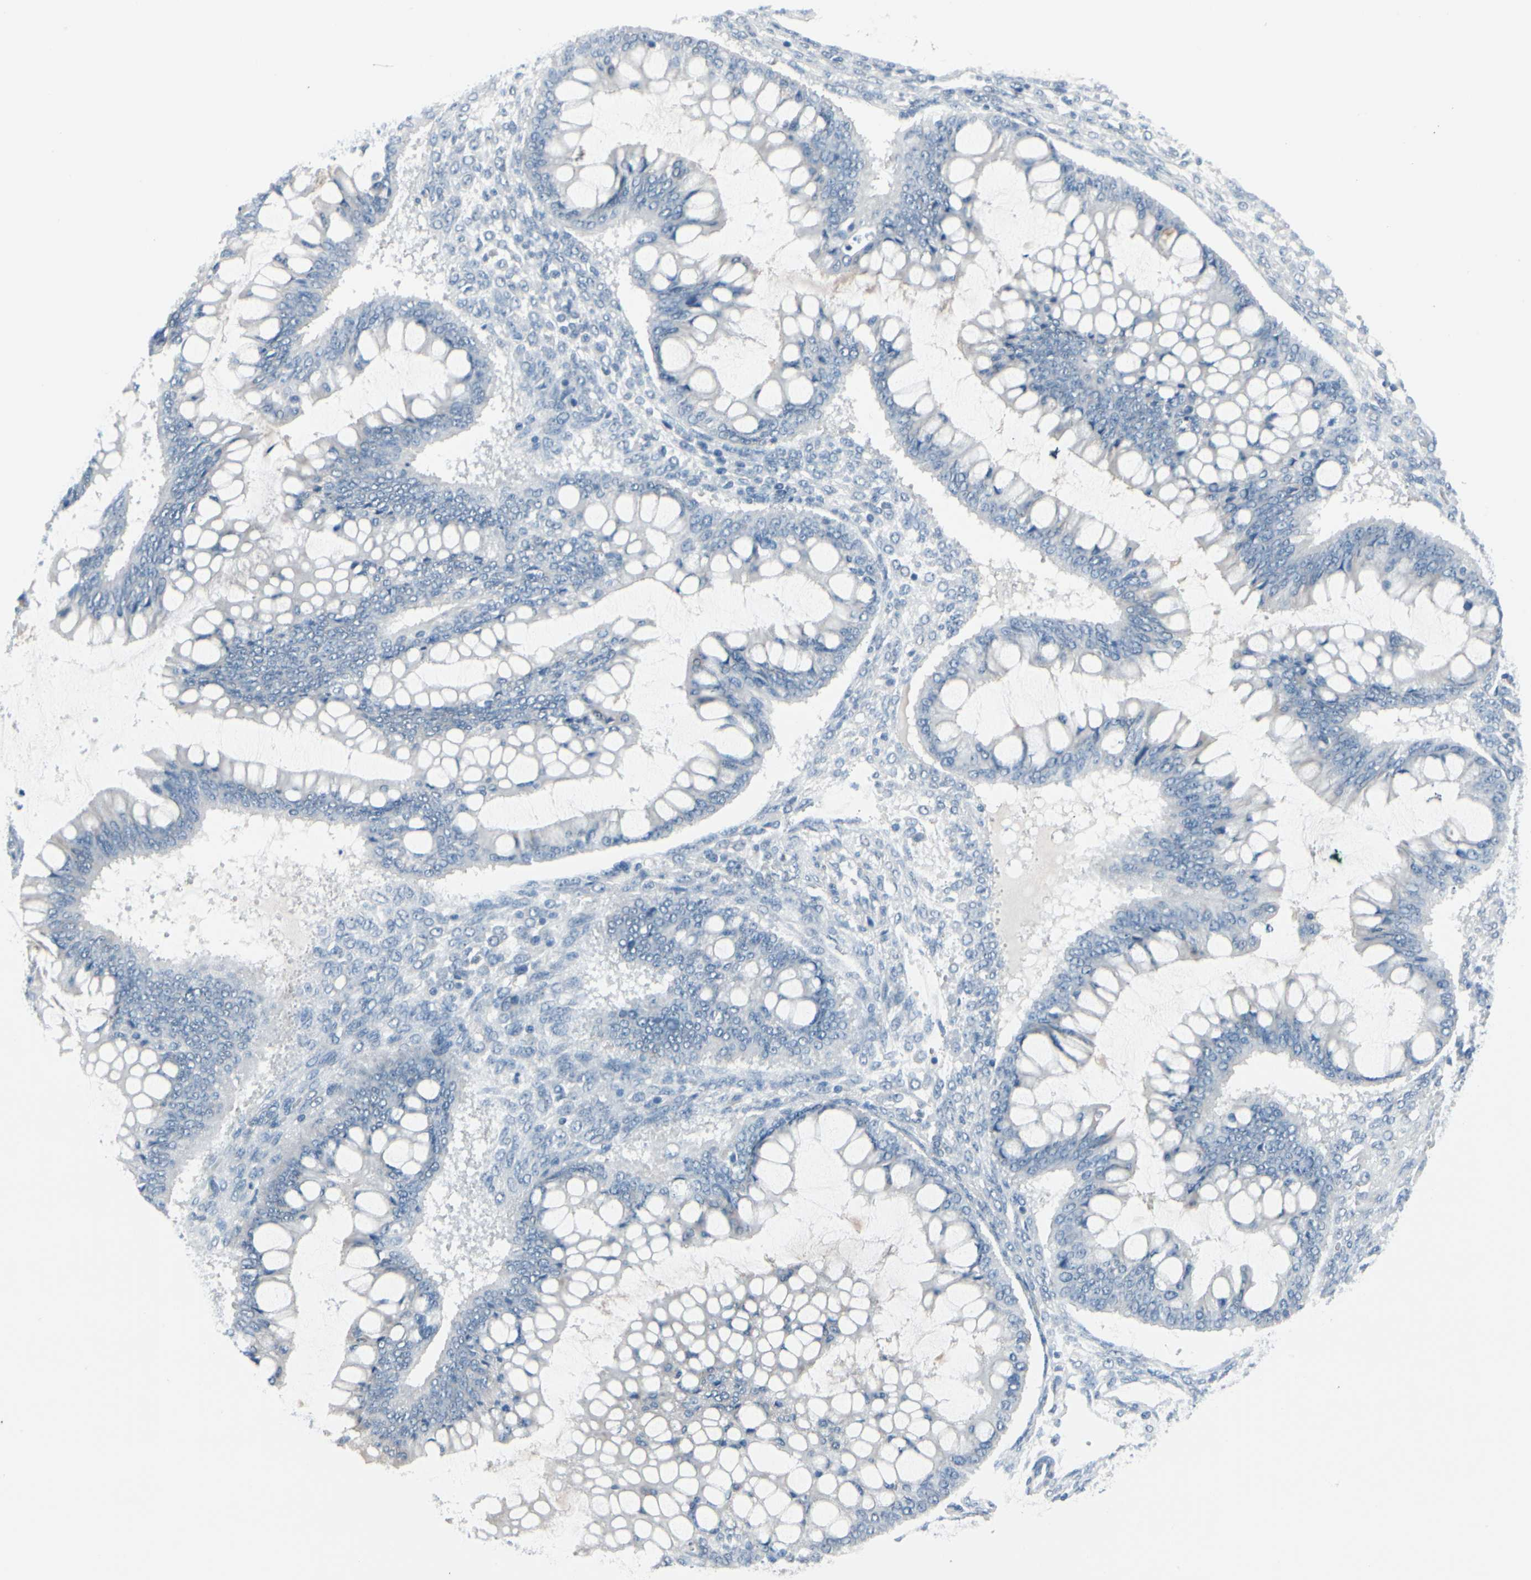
{"staining": {"intensity": "negative", "quantity": "none", "location": "none"}, "tissue": "ovarian cancer", "cell_type": "Tumor cells", "image_type": "cancer", "snomed": [{"axis": "morphology", "description": "Cystadenocarcinoma, mucinous, NOS"}, {"axis": "topography", "description": "Ovary"}], "caption": "The photomicrograph reveals no staining of tumor cells in ovarian cancer.", "gene": "PGR", "patient": {"sex": "female", "age": 73}}